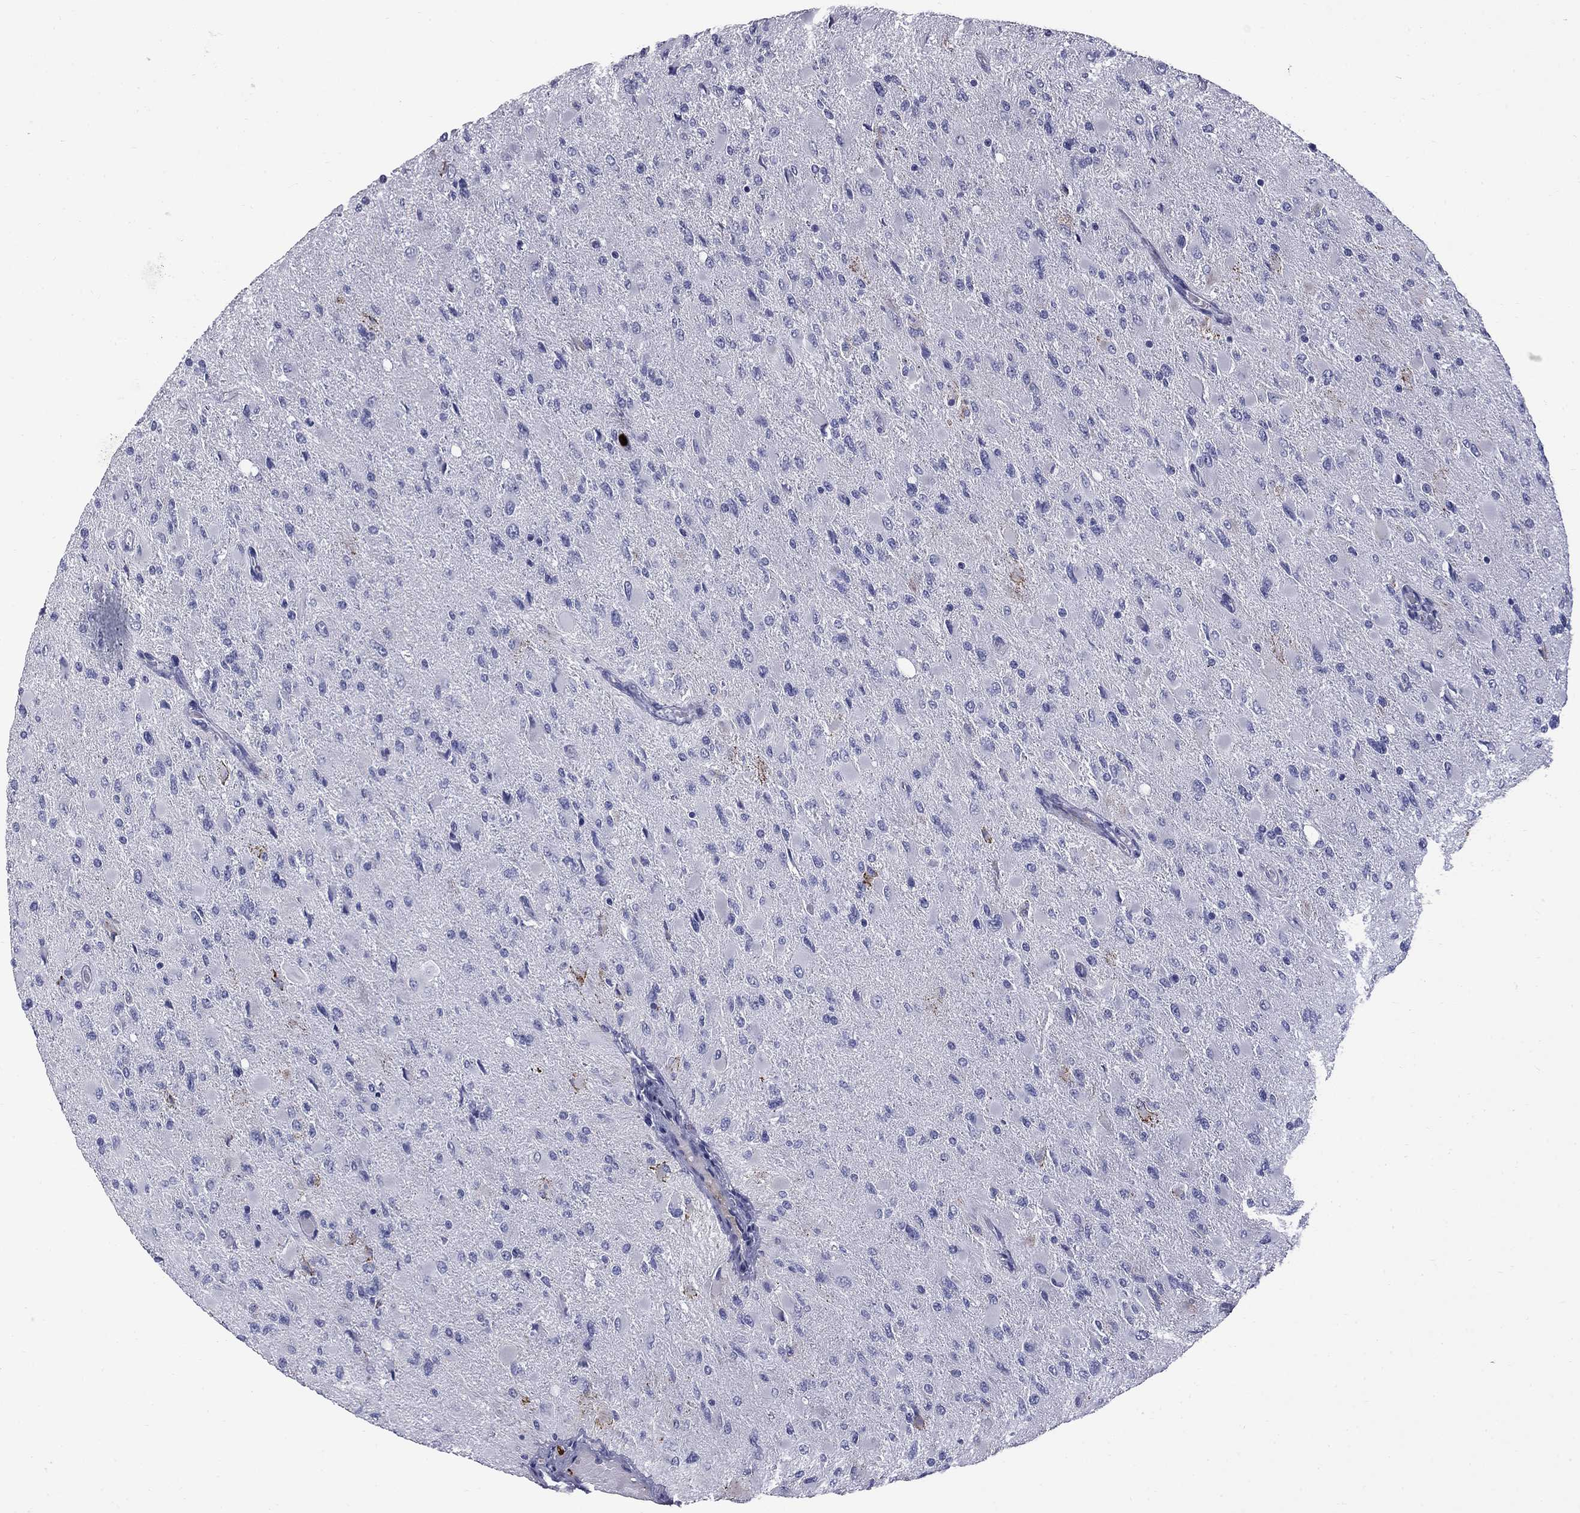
{"staining": {"intensity": "negative", "quantity": "none", "location": "none"}, "tissue": "glioma", "cell_type": "Tumor cells", "image_type": "cancer", "snomed": [{"axis": "morphology", "description": "Glioma, malignant, High grade"}, {"axis": "topography", "description": "Cerebral cortex"}], "caption": "A photomicrograph of glioma stained for a protein reveals no brown staining in tumor cells. The staining was performed using DAB to visualize the protein expression in brown, while the nuclei were stained in blue with hematoxylin (Magnification: 20x).", "gene": "TRIM29", "patient": {"sex": "female", "age": 36}}